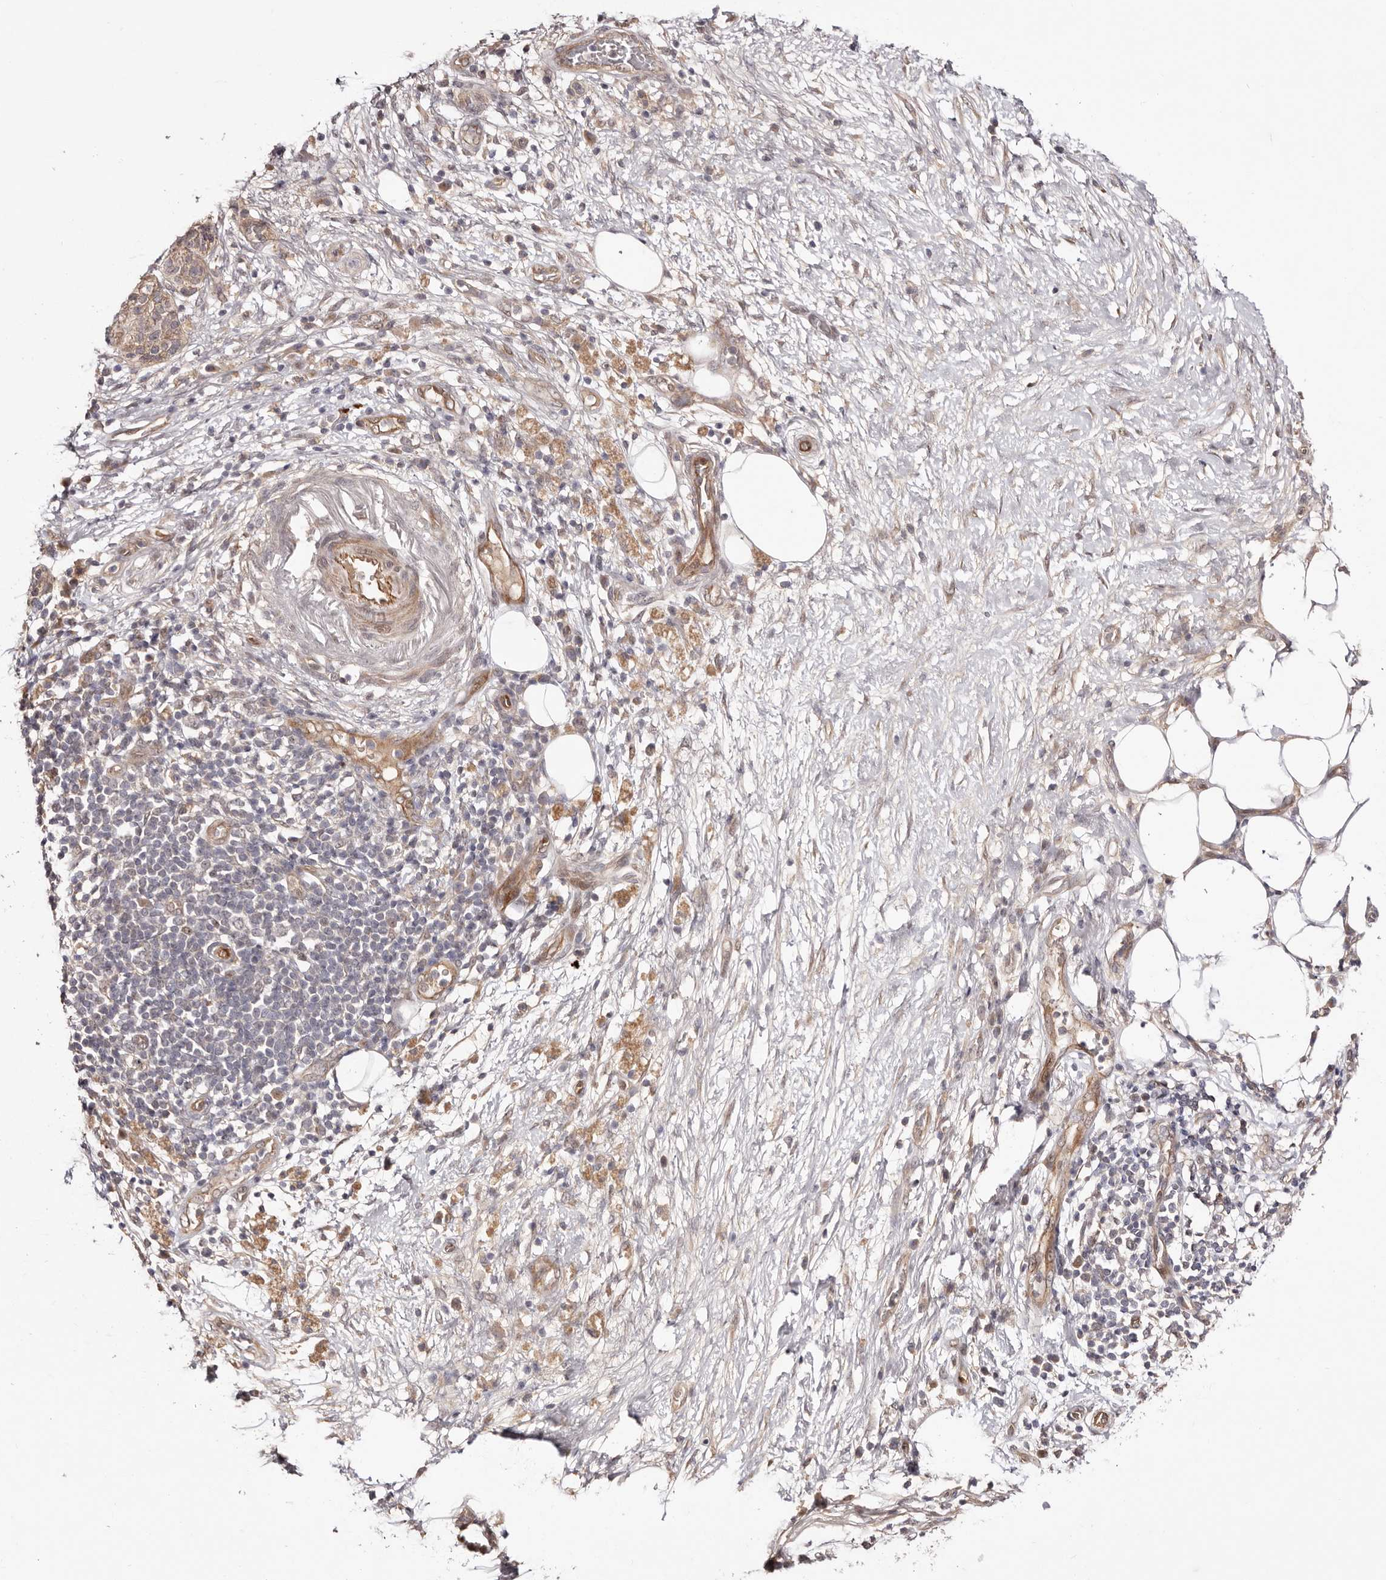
{"staining": {"intensity": "weak", "quantity": ">75%", "location": "cytoplasmic/membranous"}, "tissue": "pancreatic cancer", "cell_type": "Tumor cells", "image_type": "cancer", "snomed": [{"axis": "morphology", "description": "Adenocarcinoma, NOS"}, {"axis": "topography", "description": "Pancreas"}], "caption": "This is an image of immunohistochemistry (IHC) staining of pancreatic adenocarcinoma, which shows weak expression in the cytoplasmic/membranous of tumor cells.", "gene": "EGR3", "patient": {"sex": "female", "age": 78}}